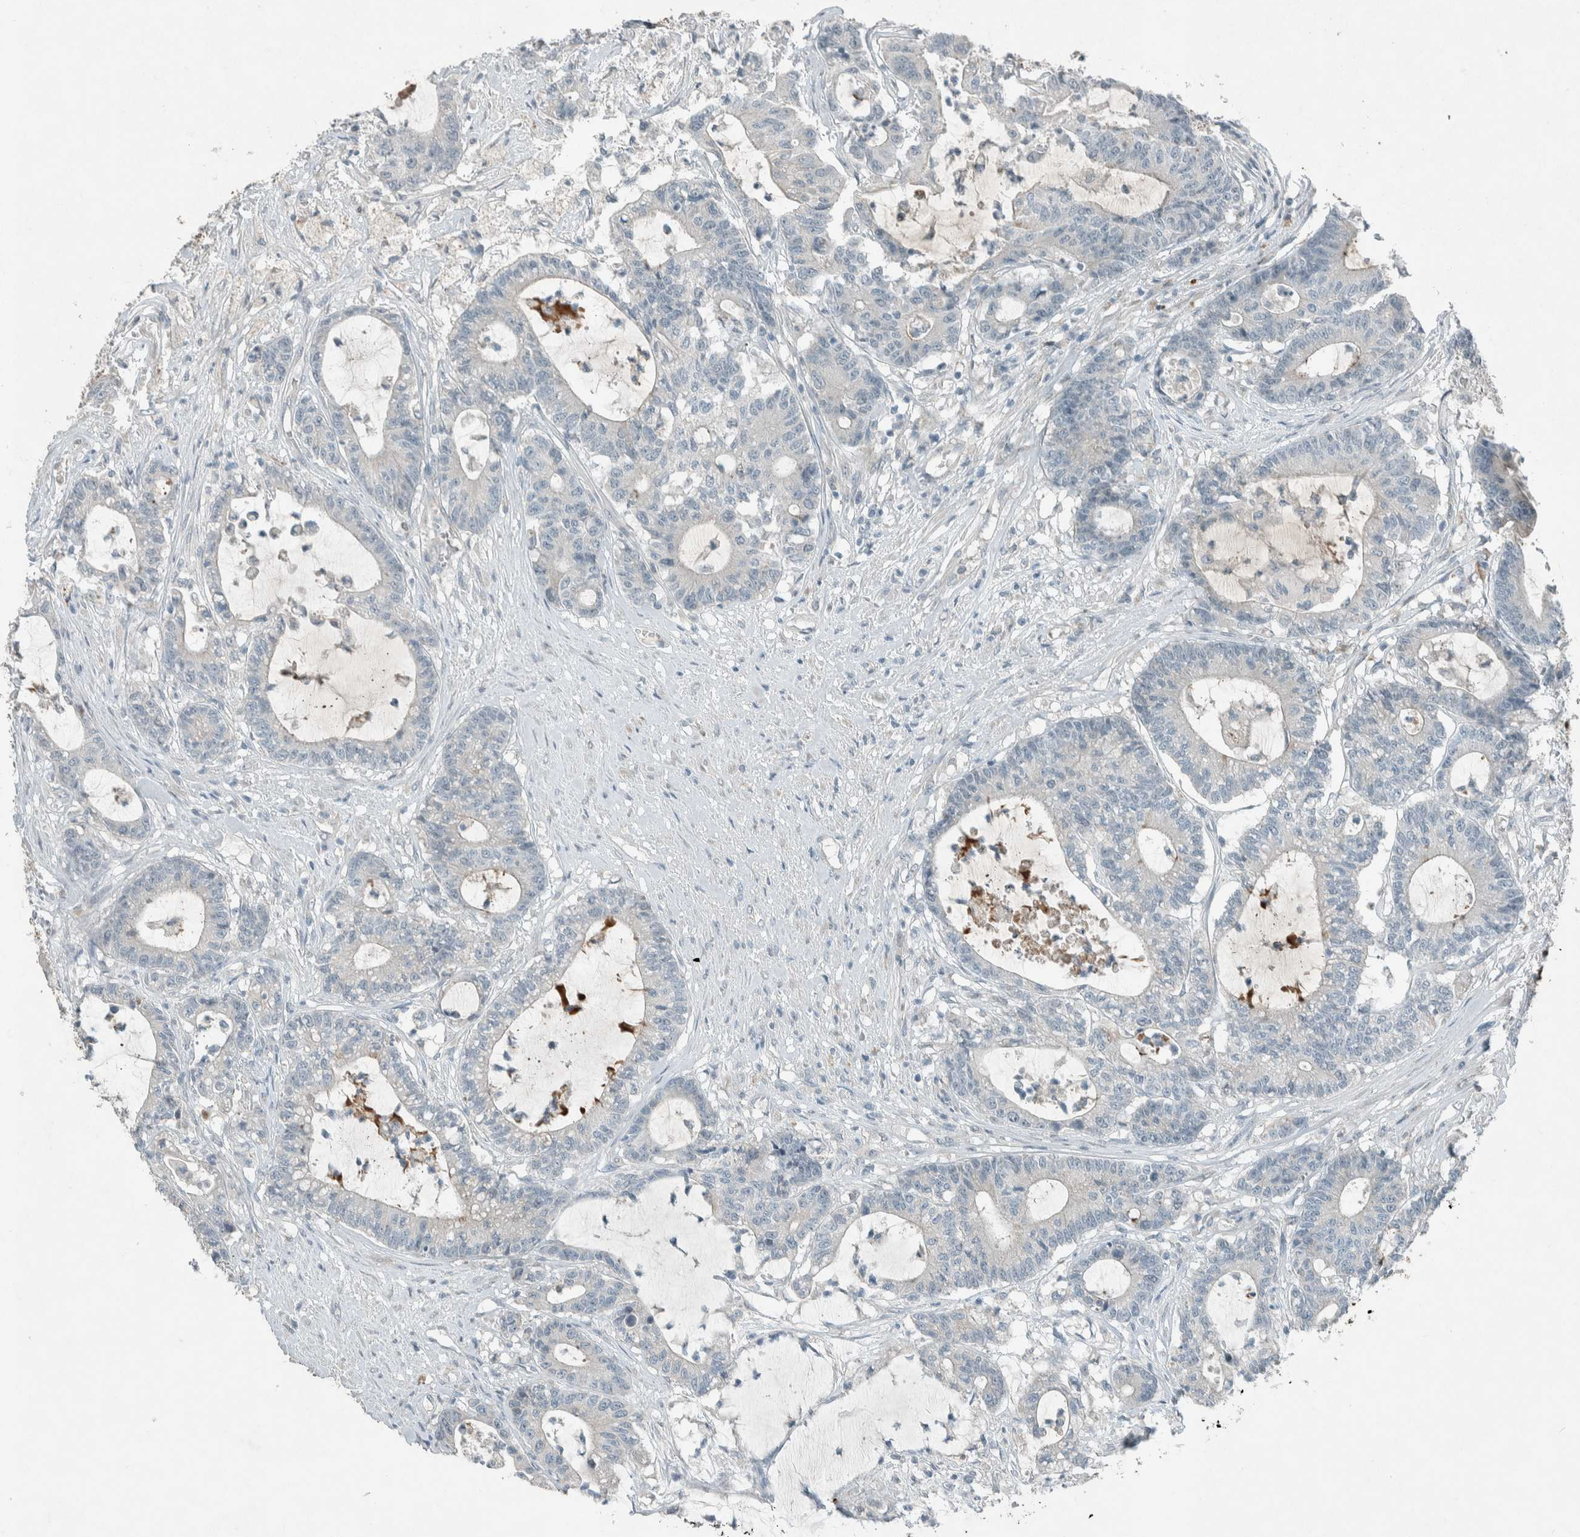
{"staining": {"intensity": "negative", "quantity": "none", "location": "none"}, "tissue": "colorectal cancer", "cell_type": "Tumor cells", "image_type": "cancer", "snomed": [{"axis": "morphology", "description": "Adenocarcinoma, NOS"}, {"axis": "topography", "description": "Colon"}], "caption": "High power microscopy photomicrograph of an IHC micrograph of adenocarcinoma (colorectal), revealing no significant positivity in tumor cells.", "gene": "CERCAM", "patient": {"sex": "female", "age": 84}}